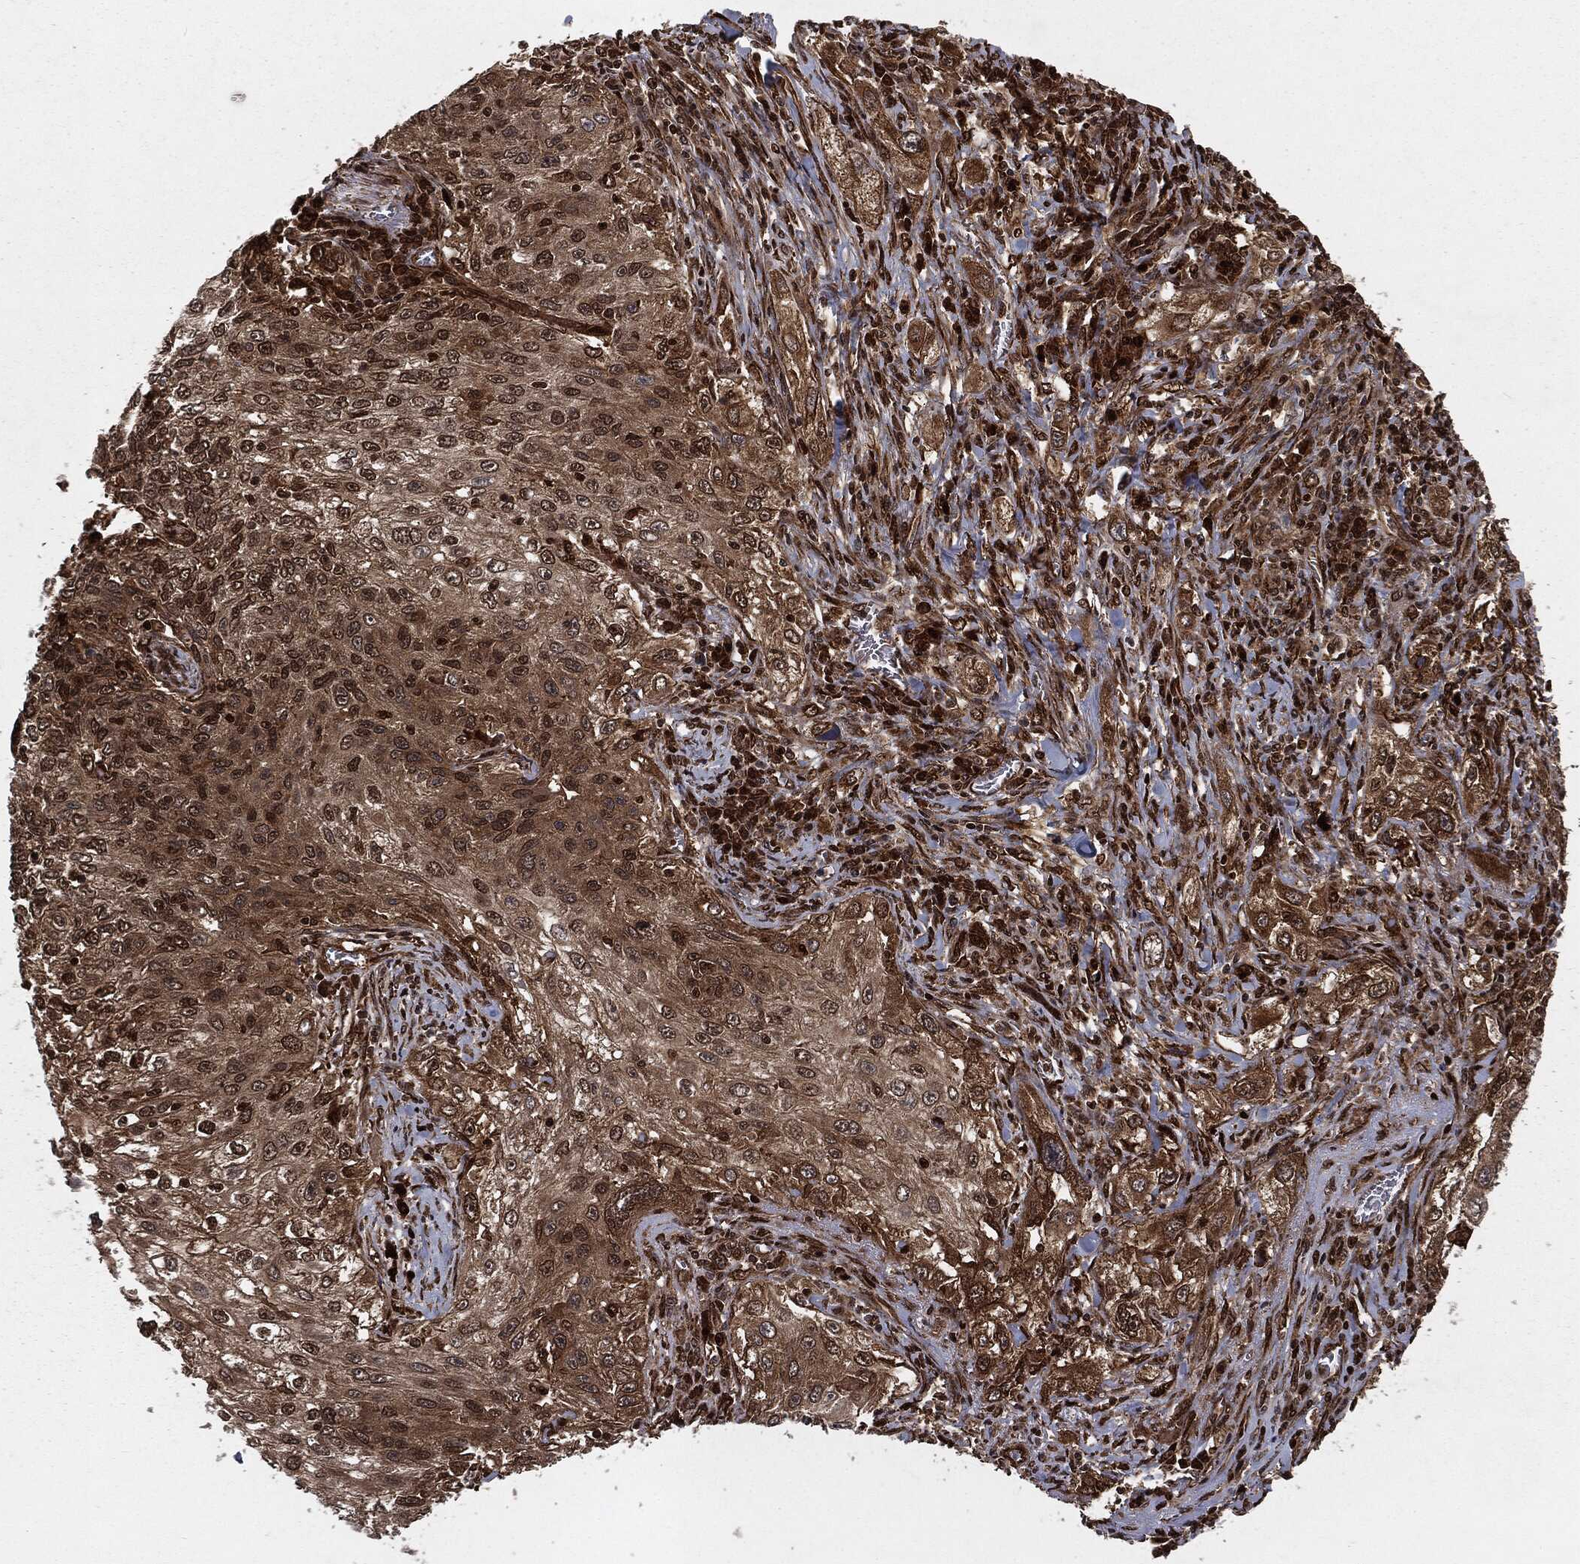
{"staining": {"intensity": "moderate", "quantity": "25%-75%", "location": "cytoplasmic/membranous,nuclear"}, "tissue": "lung cancer", "cell_type": "Tumor cells", "image_type": "cancer", "snomed": [{"axis": "morphology", "description": "Squamous cell carcinoma, NOS"}, {"axis": "topography", "description": "Lung"}], "caption": "Lung squamous cell carcinoma stained for a protein (brown) shows moderate cytoplasmic/membranous and nuclear positive staining in approximately 25%-75% of tumor cells.", "gene": "RANBP9", "patient": {"sex": "female", "age": 69}}